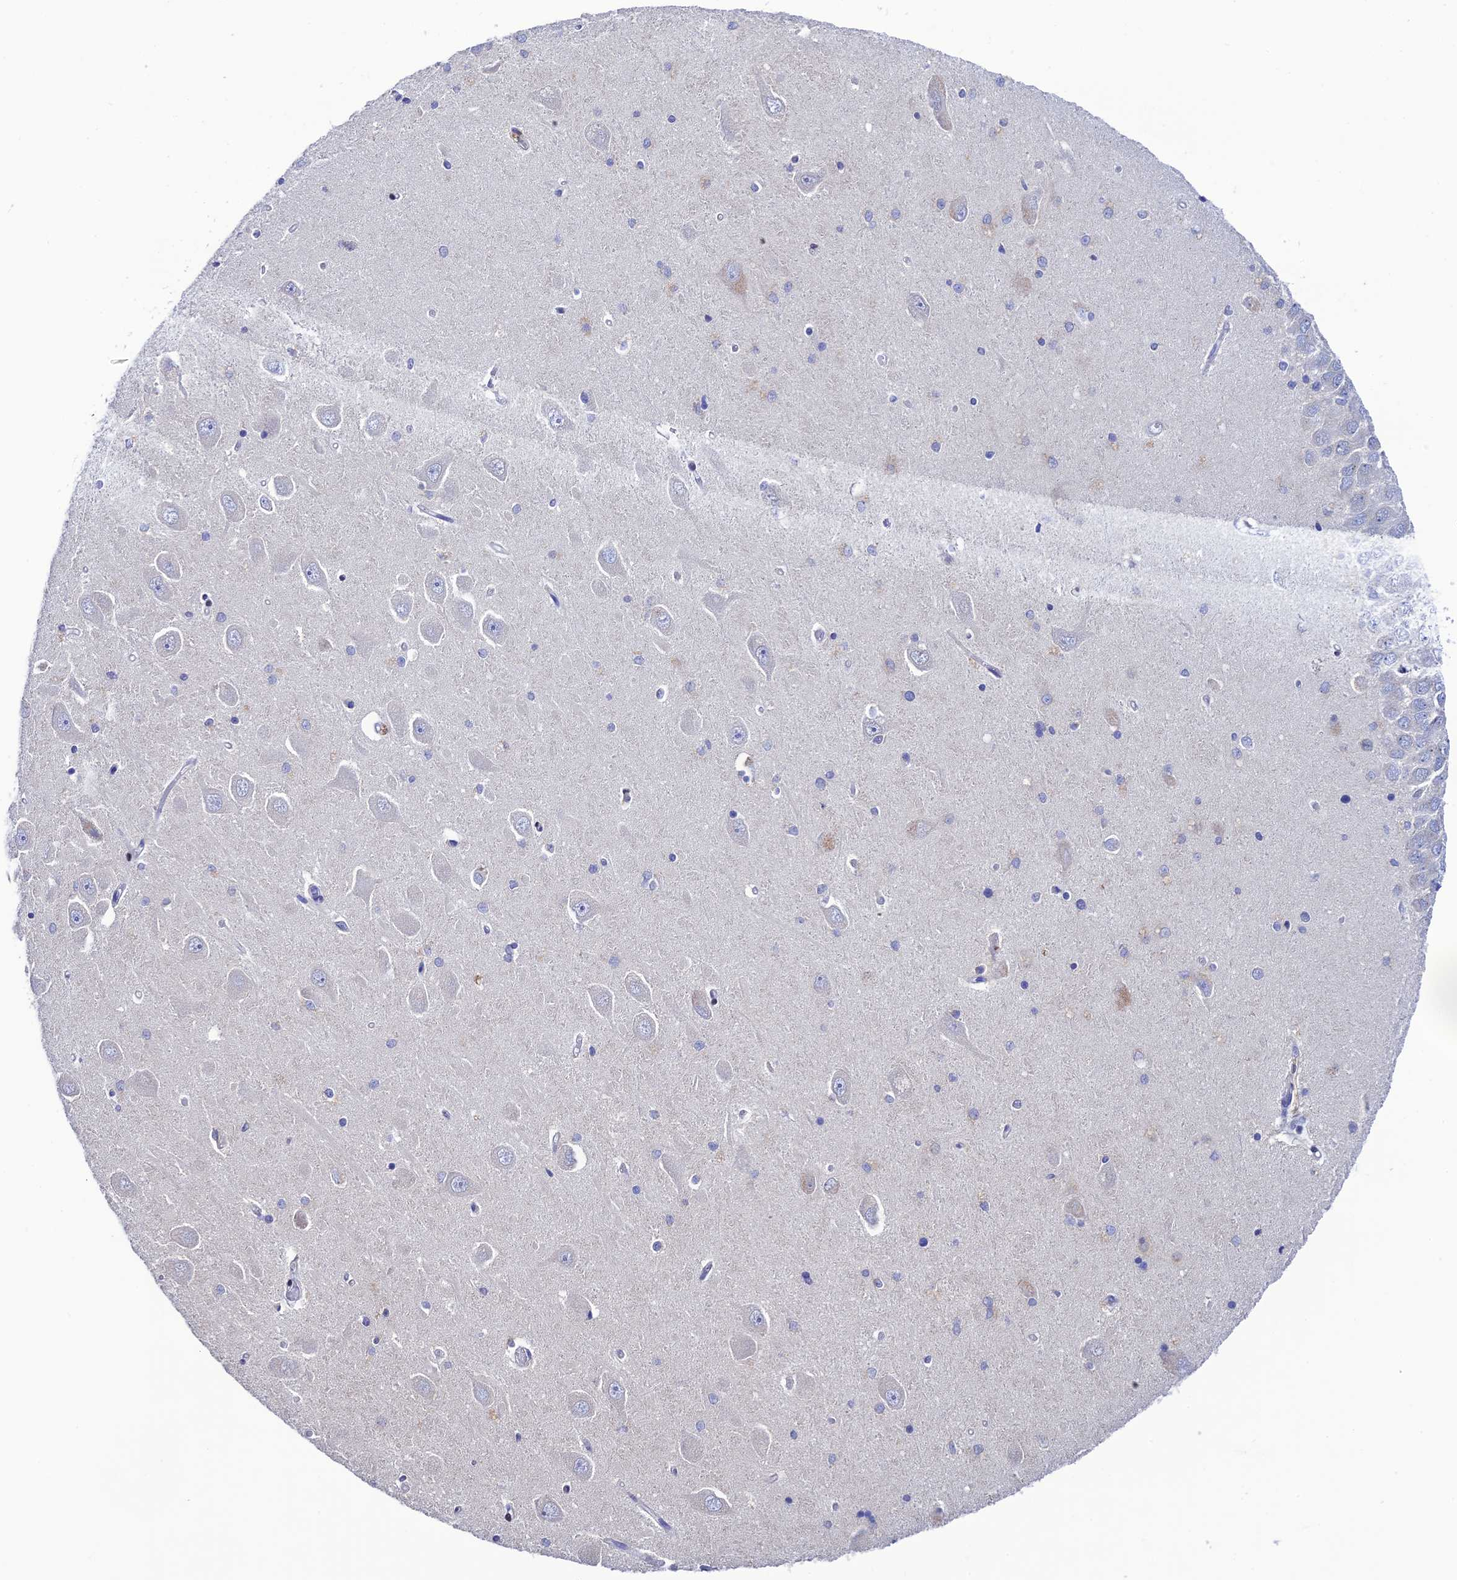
{"staining": {"intensity": "negative", "quantity": "none", "location": "none"}, "tissue": "hippocampus", "cell_type": "Glial cells", "image_type": "normal", "snomed": [{"axis": "morphology", "description": "Normal tissue, NOS"}, {"axis": "topography", "description": "Hippocampus"}], "caption": "Protein analysis of unremarkable hippocampus shows no significant staining in glial cells. The staining was performed using DAB to visualize the protein expression in brown, while the nuclei were stained in blue with hematoxylin (Magnification: 20x).", "gene": "HIC1", "patient": {"sex": "male", "age": 45}}